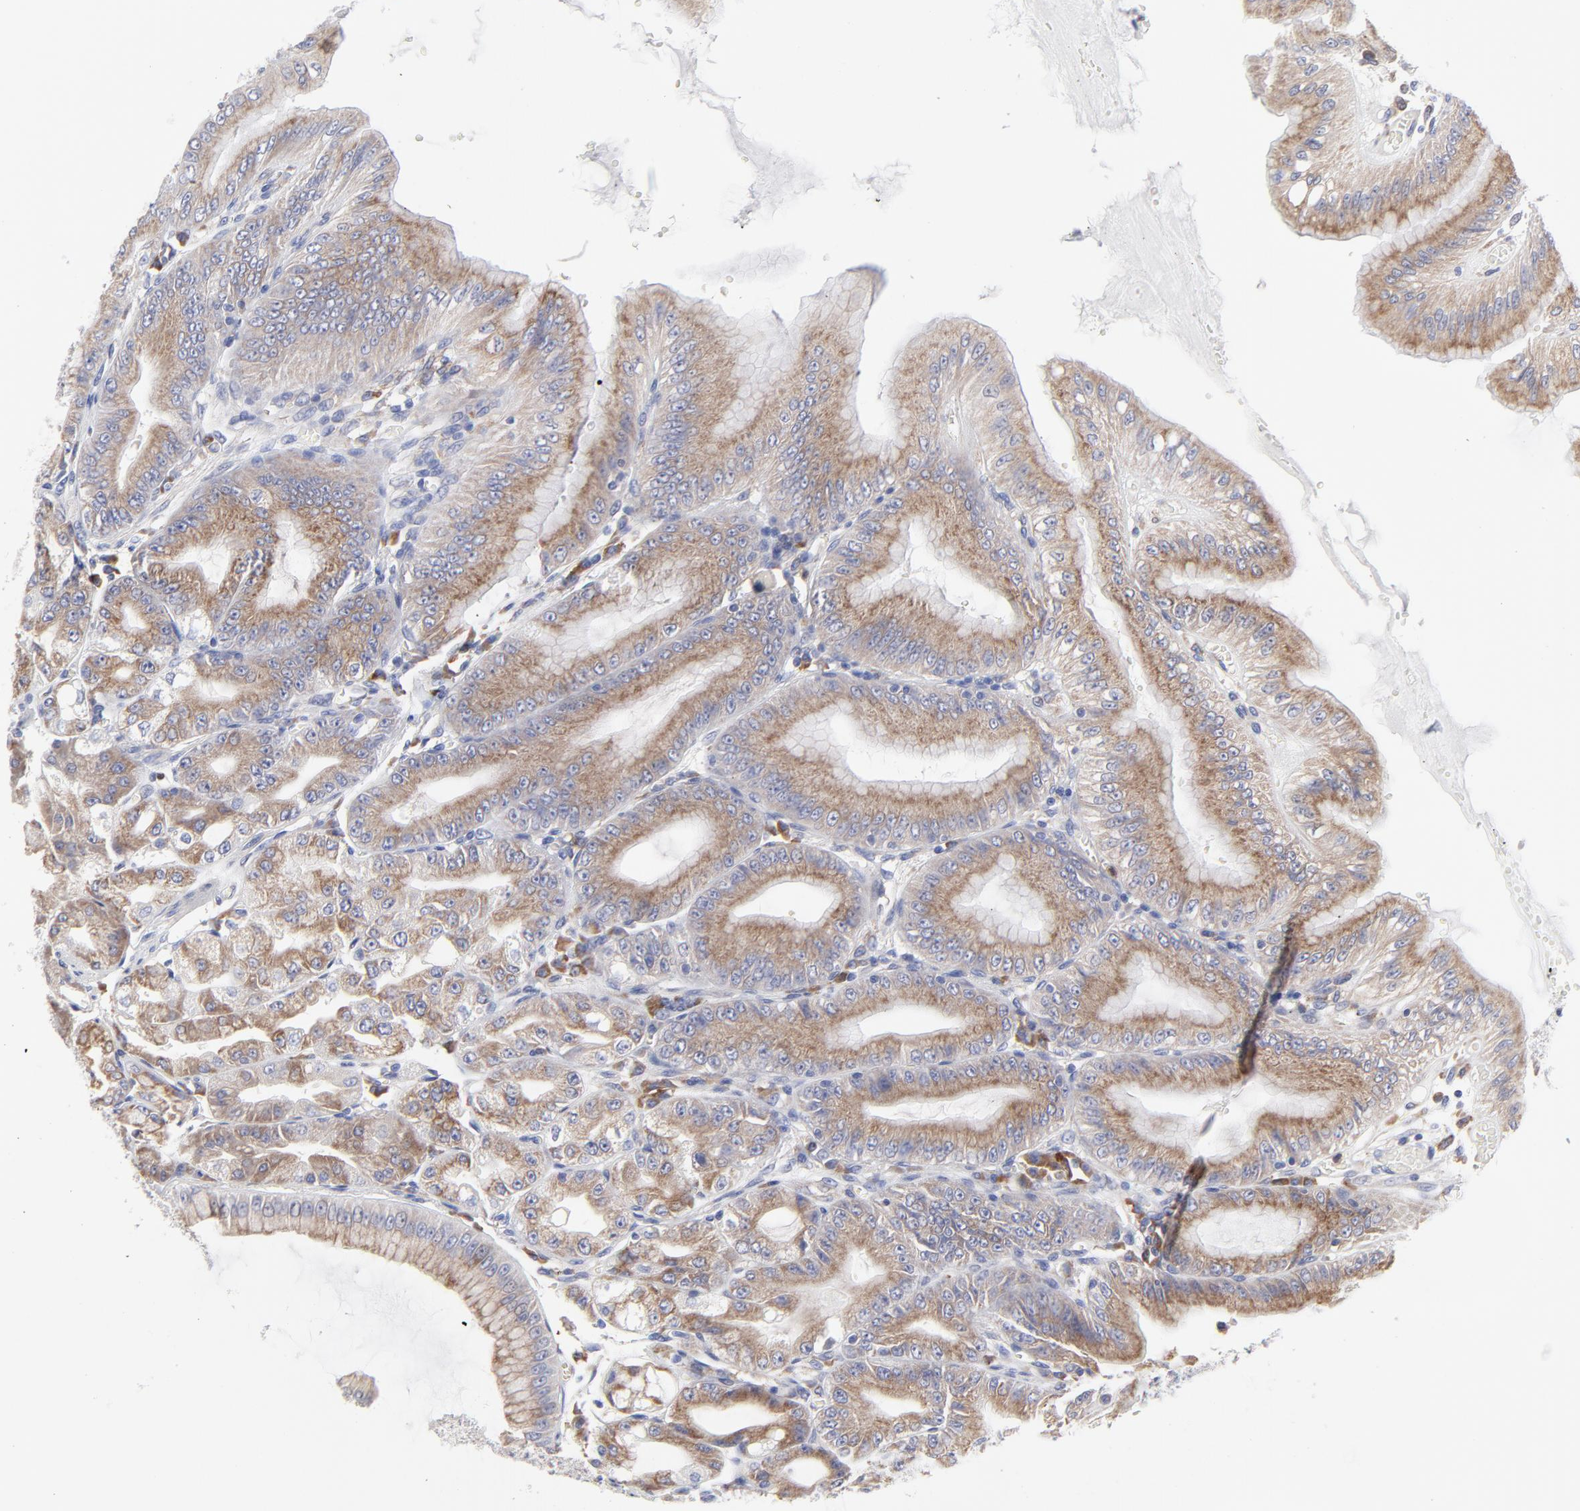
{"staining": {"intensity": "moderate", "quantity": ">75%", "location": "cytoplasmic/membranous"}, "tissue": "stomach", "cell_type": "Glandular cells", "image_type": "normal", "snomed": [{"axis": "morphology", "description": "Normal tissue, NOS"}, {"axis": "topography", "description": "Stomach, lower"}], "caption": "Immunohistochemical staining of benign human stomach demonstrates >75% levels of moderate cytoplasmic/membranous protein expression in about >75% of glandular cells.", "gene": "MOSPD2", "patient": {"sex": "male", "age": 71}}